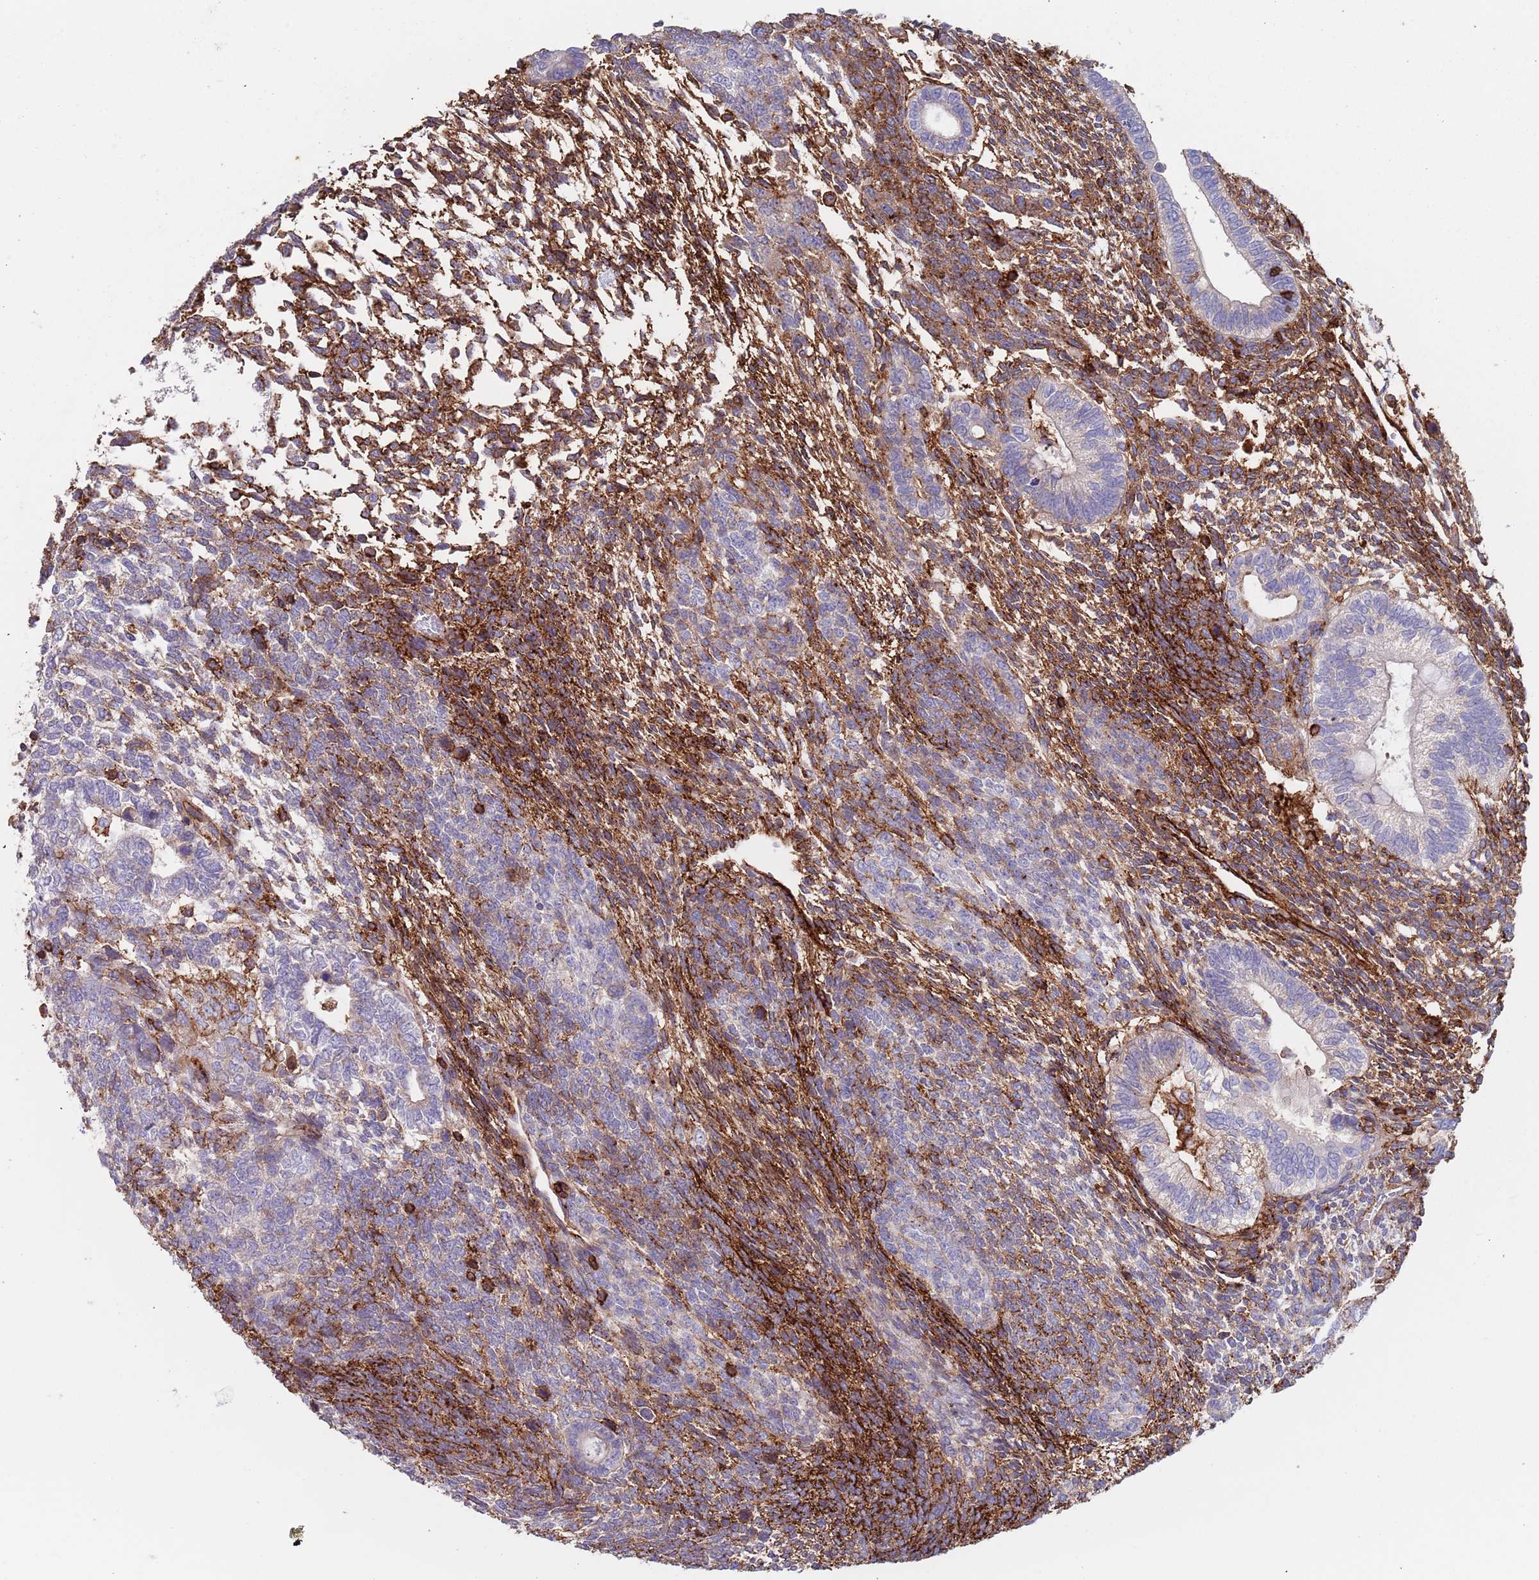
{"staining": {"intensity": "strong", "quantity": "25%-75%", "location": "cytoplasmic/membranous"}, "tissue": "testis cancer", "cell_type": "Tumor cells", "image_type": "cancer", "snomed": [{"axis": "morphology", "description": "Carcinoma, Embryonal, NOS"}, {"axis": "topography", "description": "Testis"}], "caption": "Protein expression analysis of human testis cancer reveals strong cytoplasmic/membranous staining in about 25%-75% of tumor cells. The staining was performed using DAB (3,3'-diaminobenzidine) to visualize the protein expression in brown, while the nuclei were stained in blue with hematoxylin (Magnification: 20x).", "gene": "RNF144A", "patient": {"sex": "male", "age": 23}}